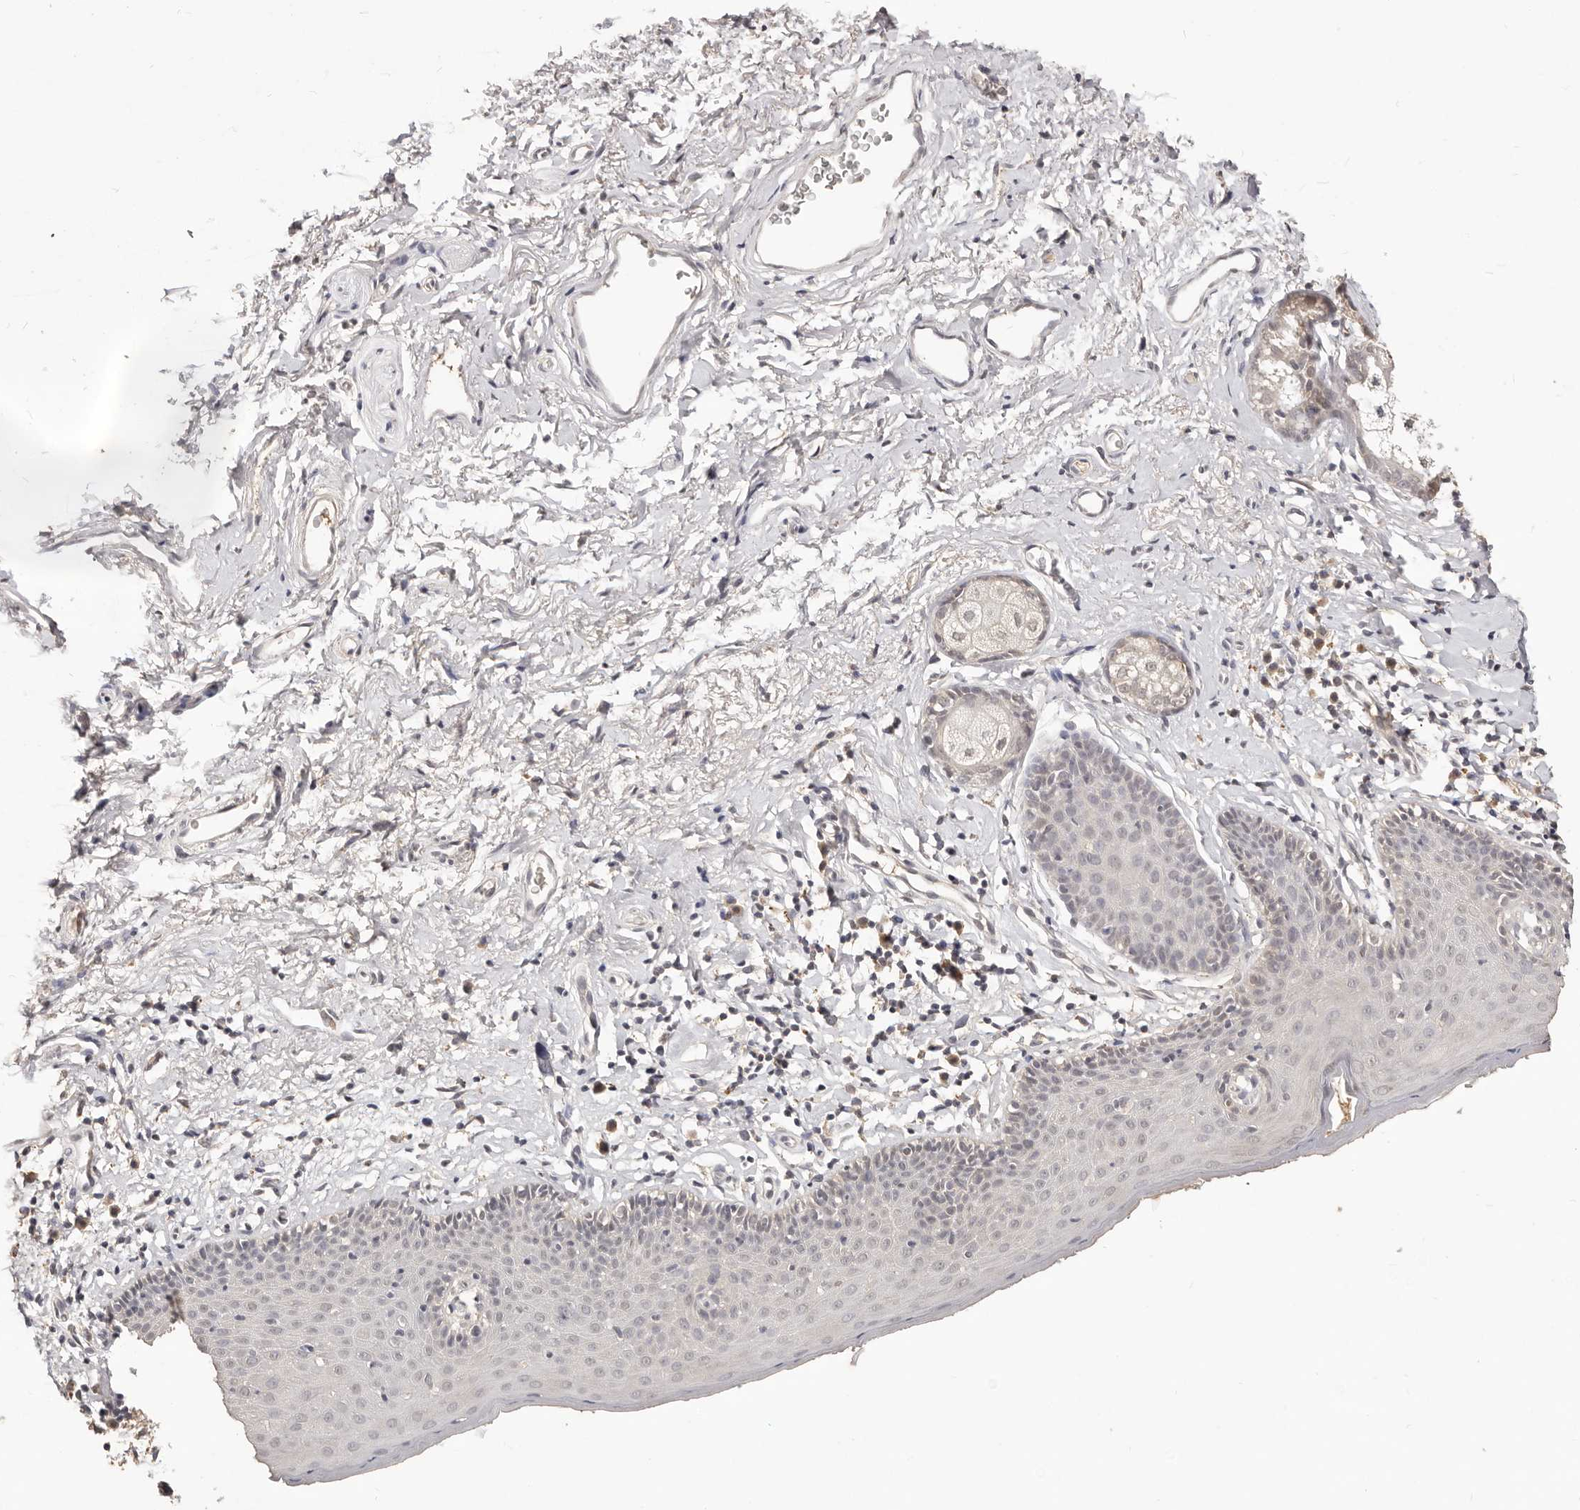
{"staining": {"intensity": "moderate", "quantity": "<25%", "location": "nuclear"}, "tissue": "skin", "cell_type": "Epidermal cells", "image_type": "normal", "snomed": [{"axis": "morphology", "description": "Normal tissue, NOS"}, {"axis": "topography", "description": "Vulva"}], "caption": "Protein positivity by immunohistochemistry shows moderate nuclear staining in about <25% of epidermal cells in benign skin.", "gene": "TSPAN13", "patient": {"sex": "female", "age": 66}}